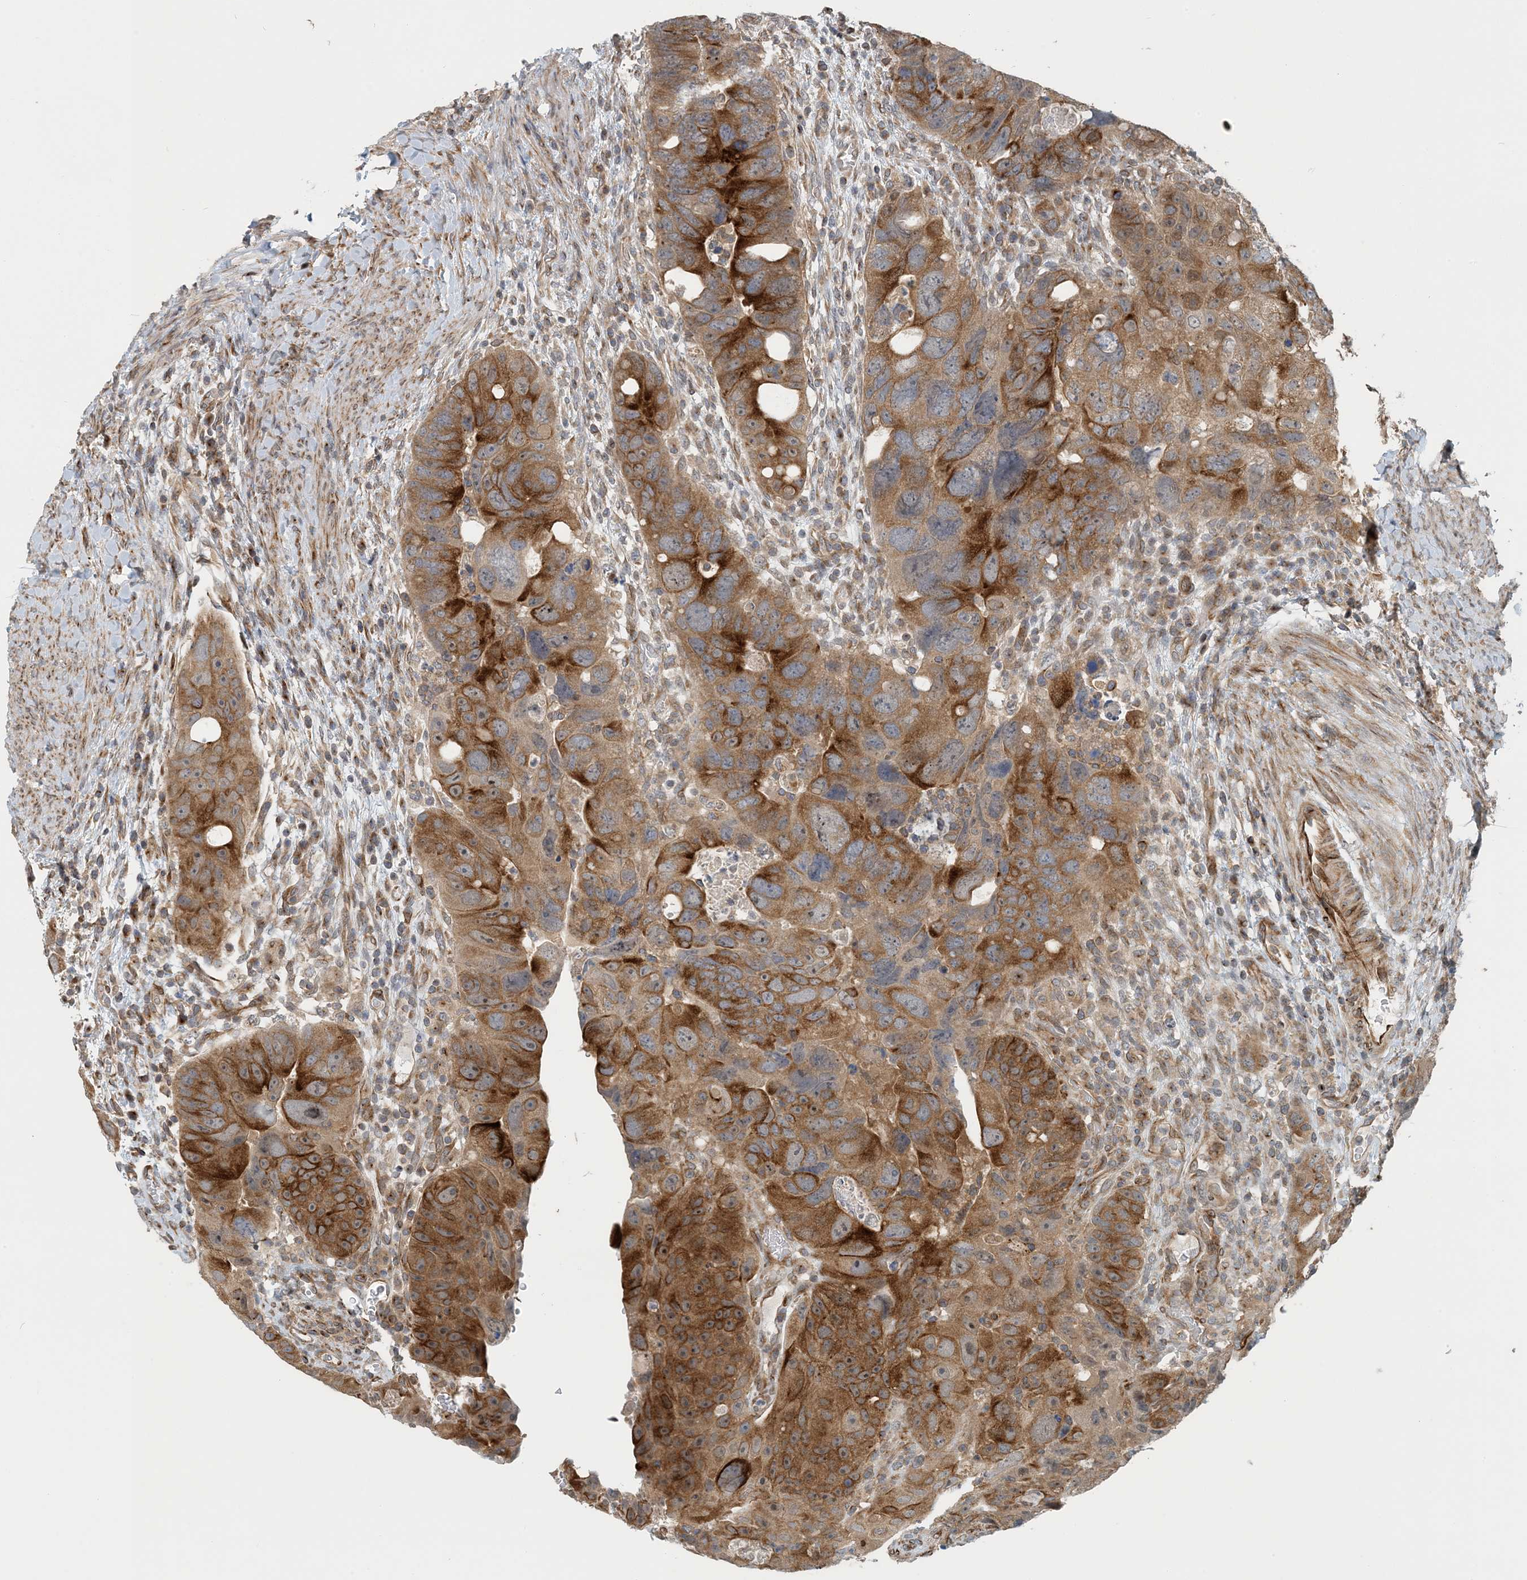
{"staining": {"intensity": "strong", "quantity": "25%-75%", "location": "cytoplasmic/membranous"}, "tissue": "colorectal cancer", "cell_type": "Tumor cells", "image_type": "cancer", "snomed": [{"axis": "morphology", "description": "Adenocarcinoma, NOS"}, {"axis": "topography", "description": "Rectum"}], "caption": "This is an image of IHC staining of colorectal adenocarcinoma, which shows strong staining in the cytoplasmic/membranous of tumor cells.", "gene": "ZBTB3", "patient": {"sex": "male", "age": 59}}